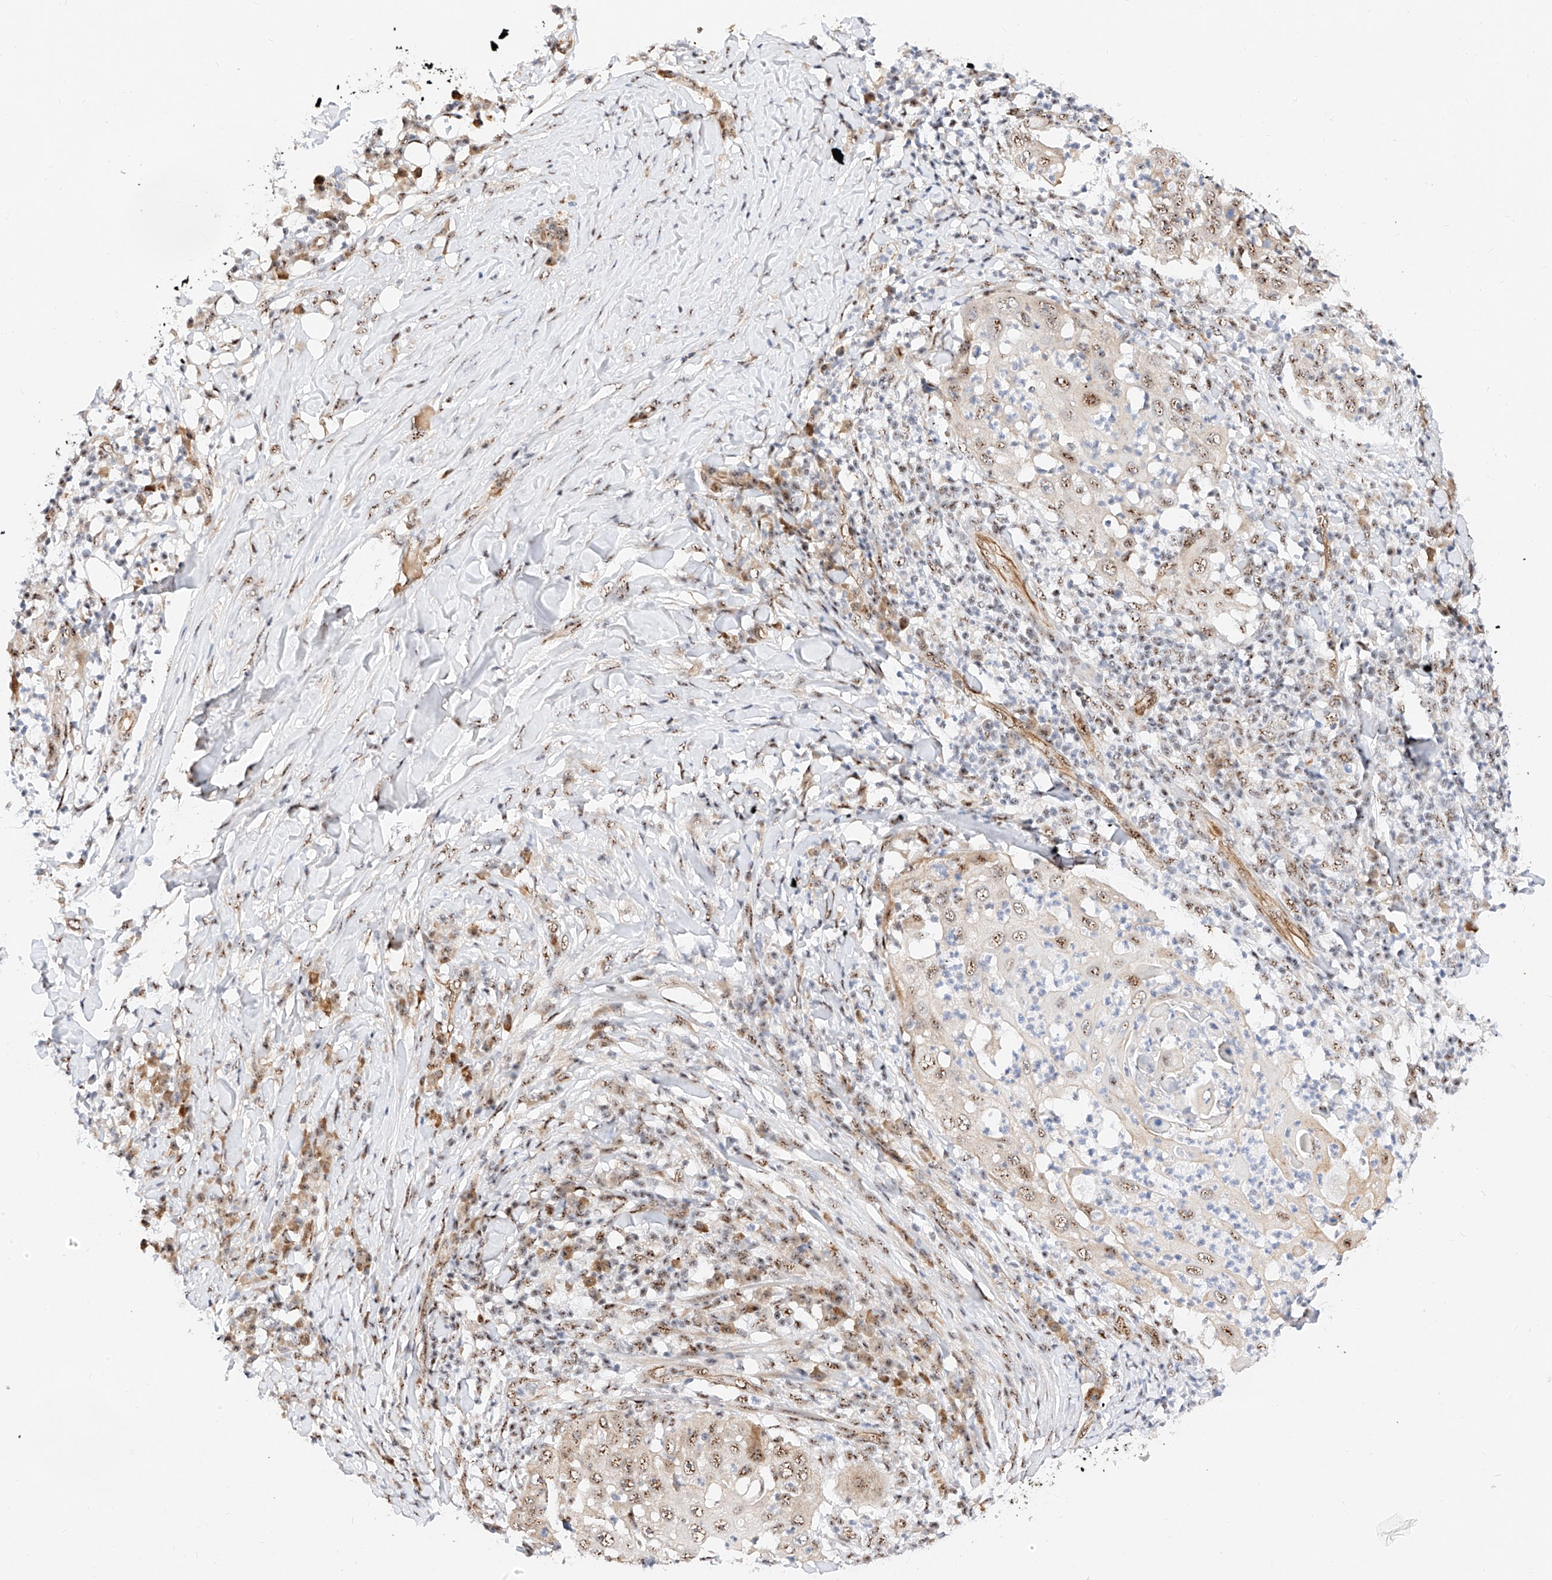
{"staining": {"intensity": "moderate", "quantity": ">75%", "location": "nuclear"}, "tissue": "skin cancer", "cell_type": "Tumor cells", "image_type": "cancer", "snomed": [{"axis": "morphology", "description": "Squamous cell carcinoma, NOS"}, {"axis": "topography", "description": "Skin"}], "caption": "Squamous cell carcinoma (skin) was stained to show a protein in brown. There is medium levels of moderate nuclear expression in approximately >75% of tumor cells.", "gene": "ATXN7L2", "patient": {"sex": "female", "age": 44}}